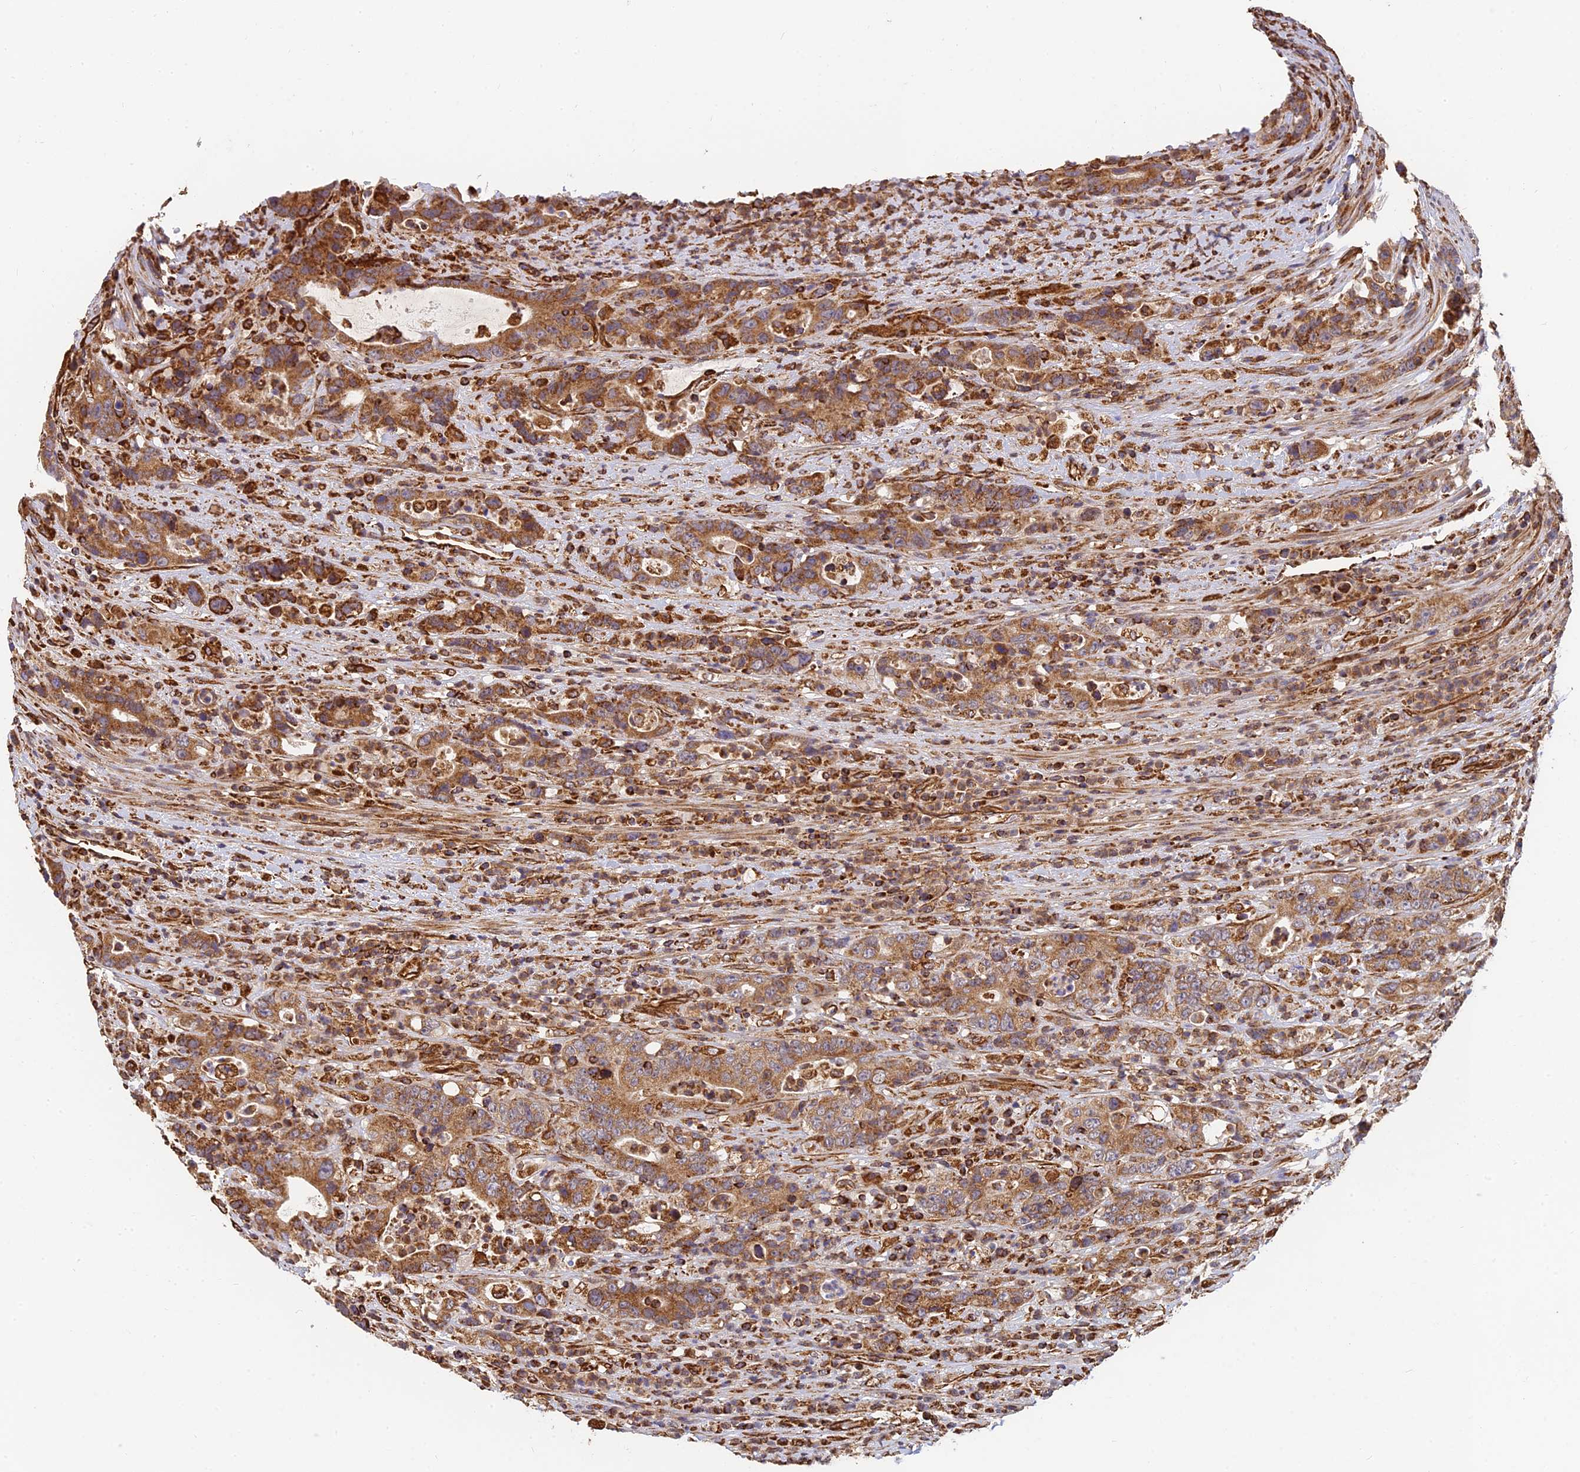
{"staining": {"intensity": "moderate", "quantity": ">75%", "location": "cytoplasmic/membranous"}, "tissue": "colorectal cancer", "cell_type": "Tumor cells", "image_type": "cancer", "snomed": [{"axis": "morphology", "description": "Adenocarcinoma, NOS"}, {"axis": "topography", "description": "Colon"}], "caption": "A micrograph showing moderate cytoplasmic/membranous expression in approximately >75% of tumor cells in adenocarcinoma (colorectal), as visualized by brown immunohistochemical staining.", "gene": "DSTYK", "patient": {"sex": "female", "age": 75}}